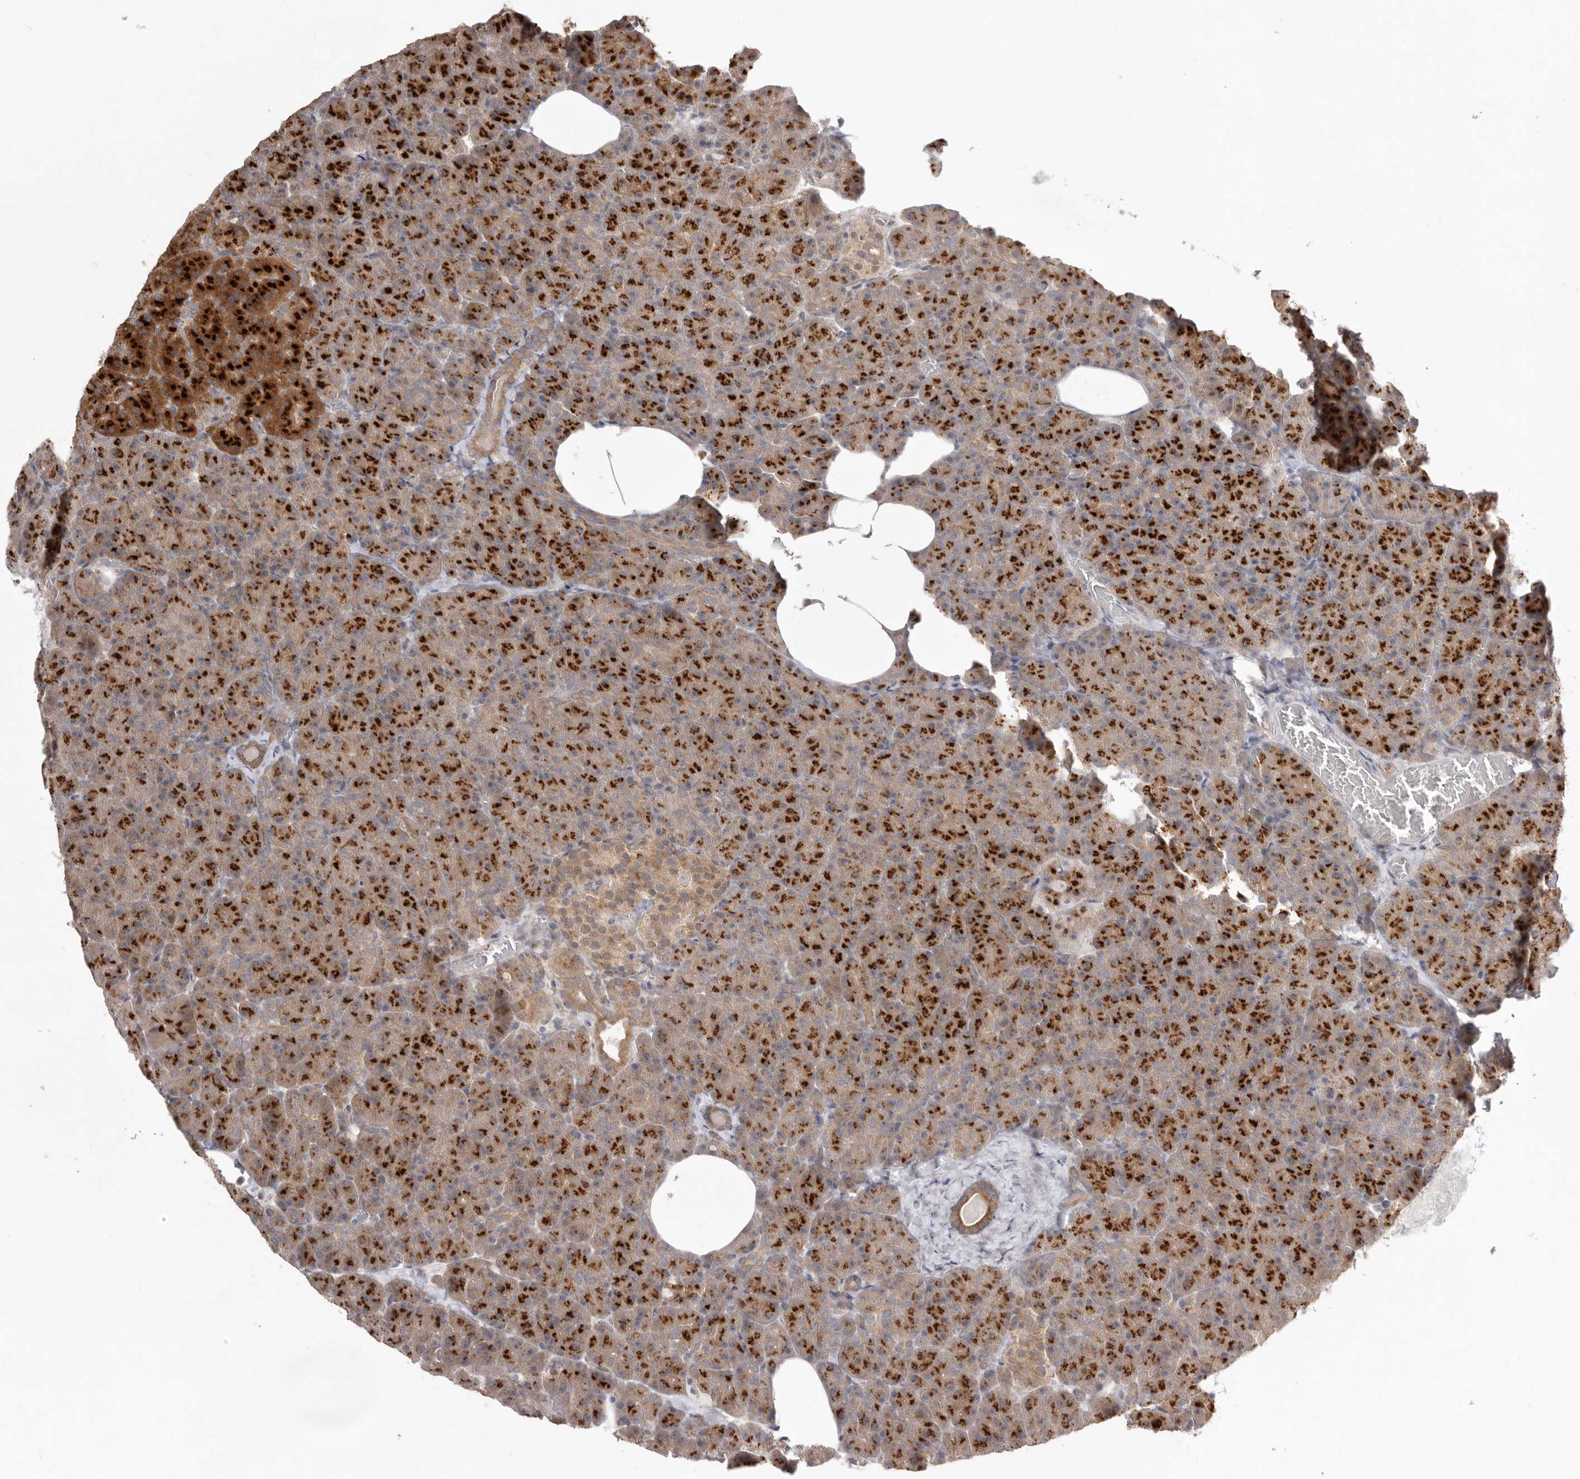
{"staining": {"intensity": "strong", "quantity": "25%-75%", "location": "cytoplasmic/membranous"}, "tissue": "pancreas", "cell_type": "Exocrine glandular cells", "image_type": "normal", "snomed": [{"axis": "morphology", "description": "Normal tissue, NOS"}, {"axis": "morphology", "description": "Carcinoid, malignant, NOS"}, {"axis": "topography", "description": "Pancreas"}], "caption": "Pancreas stained with a brown dye displays strong cytoplasmic/membranous positive positivity in about 25%-75% of exocrine glandular cells.", "gene": "NSUN4", "patient": {"sex": "female", "age": 35}}